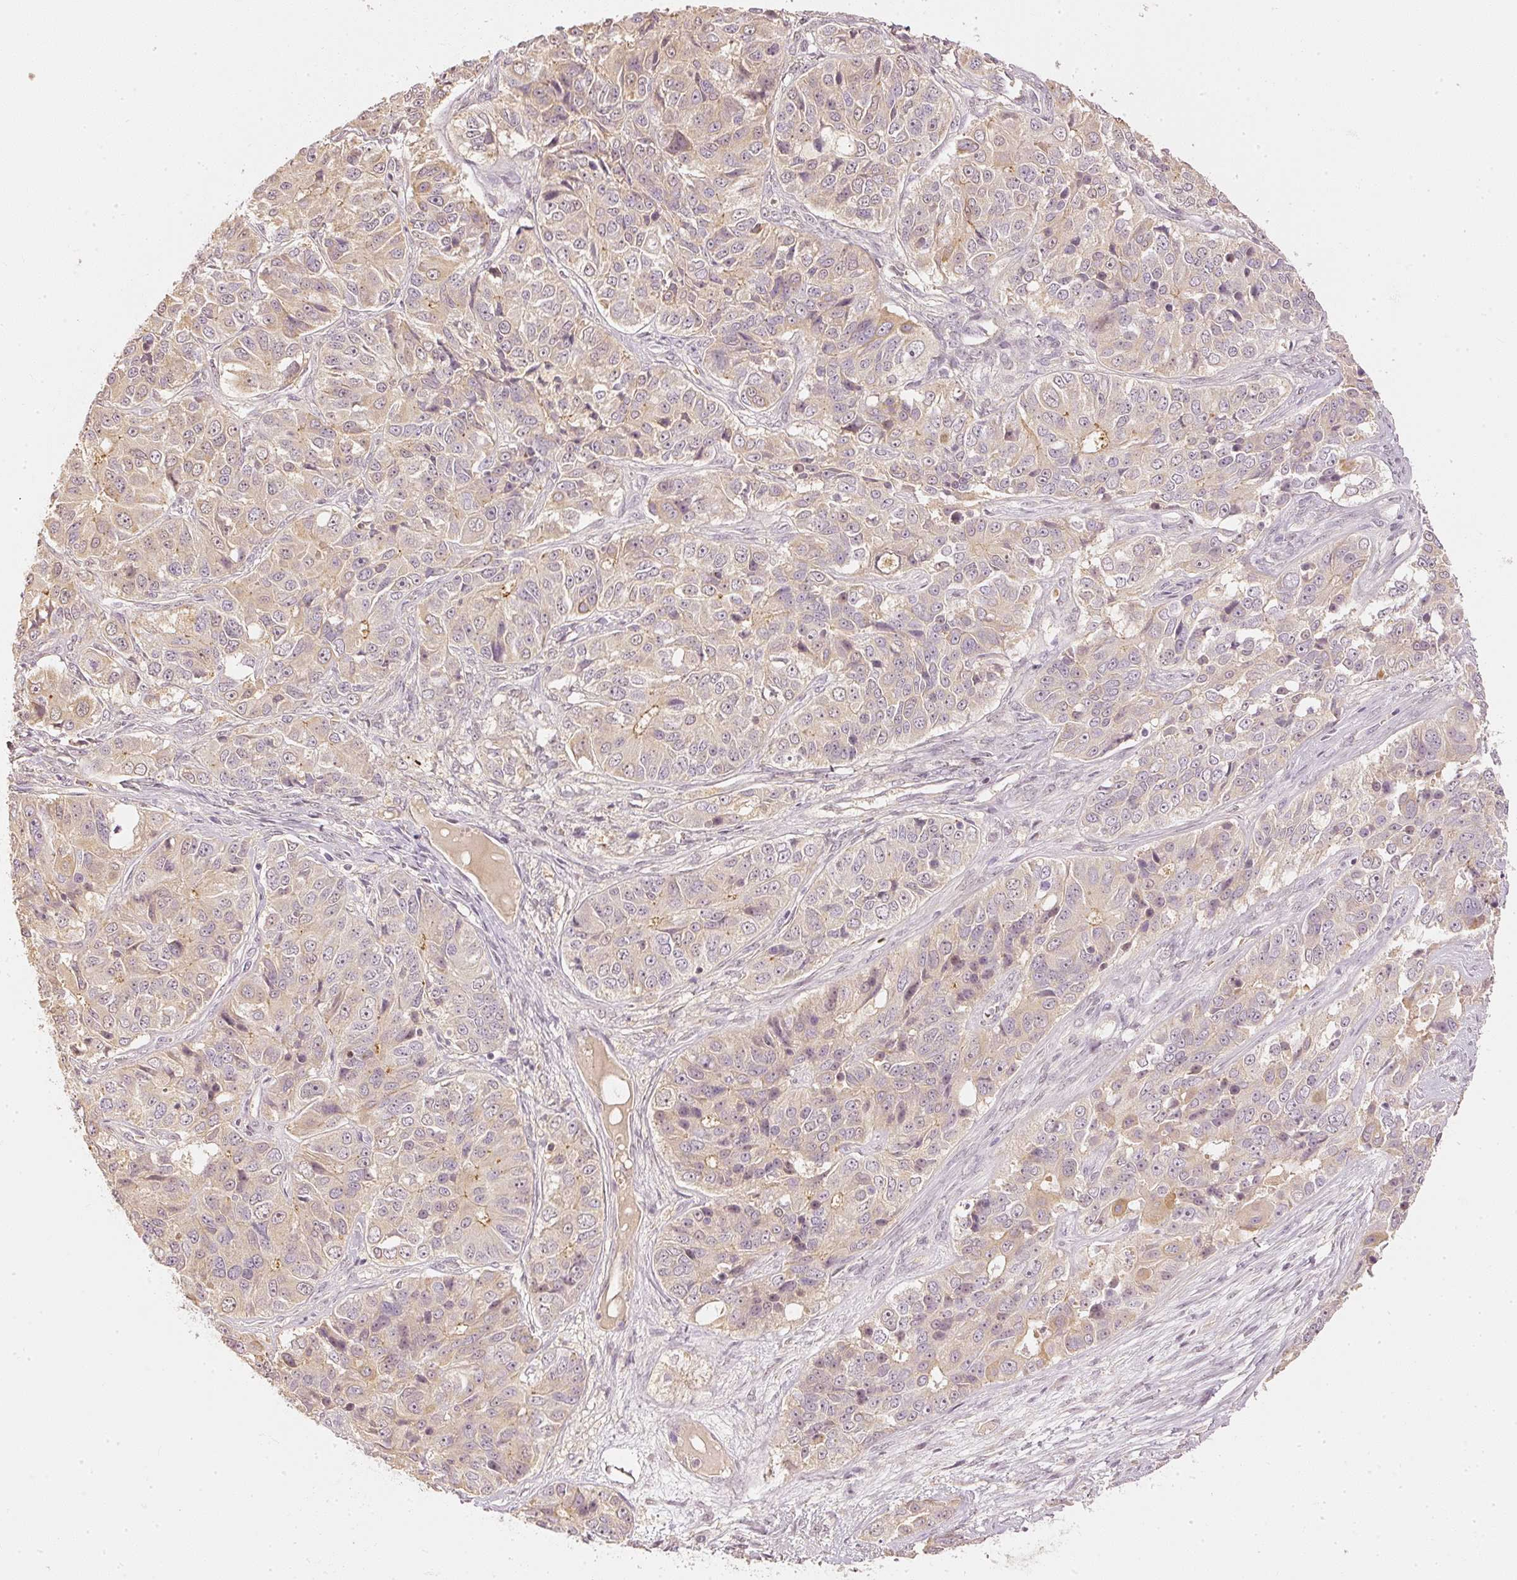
{"staining": {"intensity": "weak", "quantity": "25%-75%", "location": "cytoplasmic/membranous"}, "tissue": "ovarian cancer", "cell_type": "Tumor cells", "image_type": "cancer", "snomed": [{"axis": "morphology", "description": "Carcinoma, endometroid"}, {"axis": "topography", "description": "Ovary"}], "caption": "There is low levels of weak cytoplasmic/membranous expression in tumor cells of ovarian cancer (endometroid carcinoma), as demonstrated by immunohistochemical staining (brown color).", "gene": "GZMA", "patient": {"sex": "female", "age": 51}}